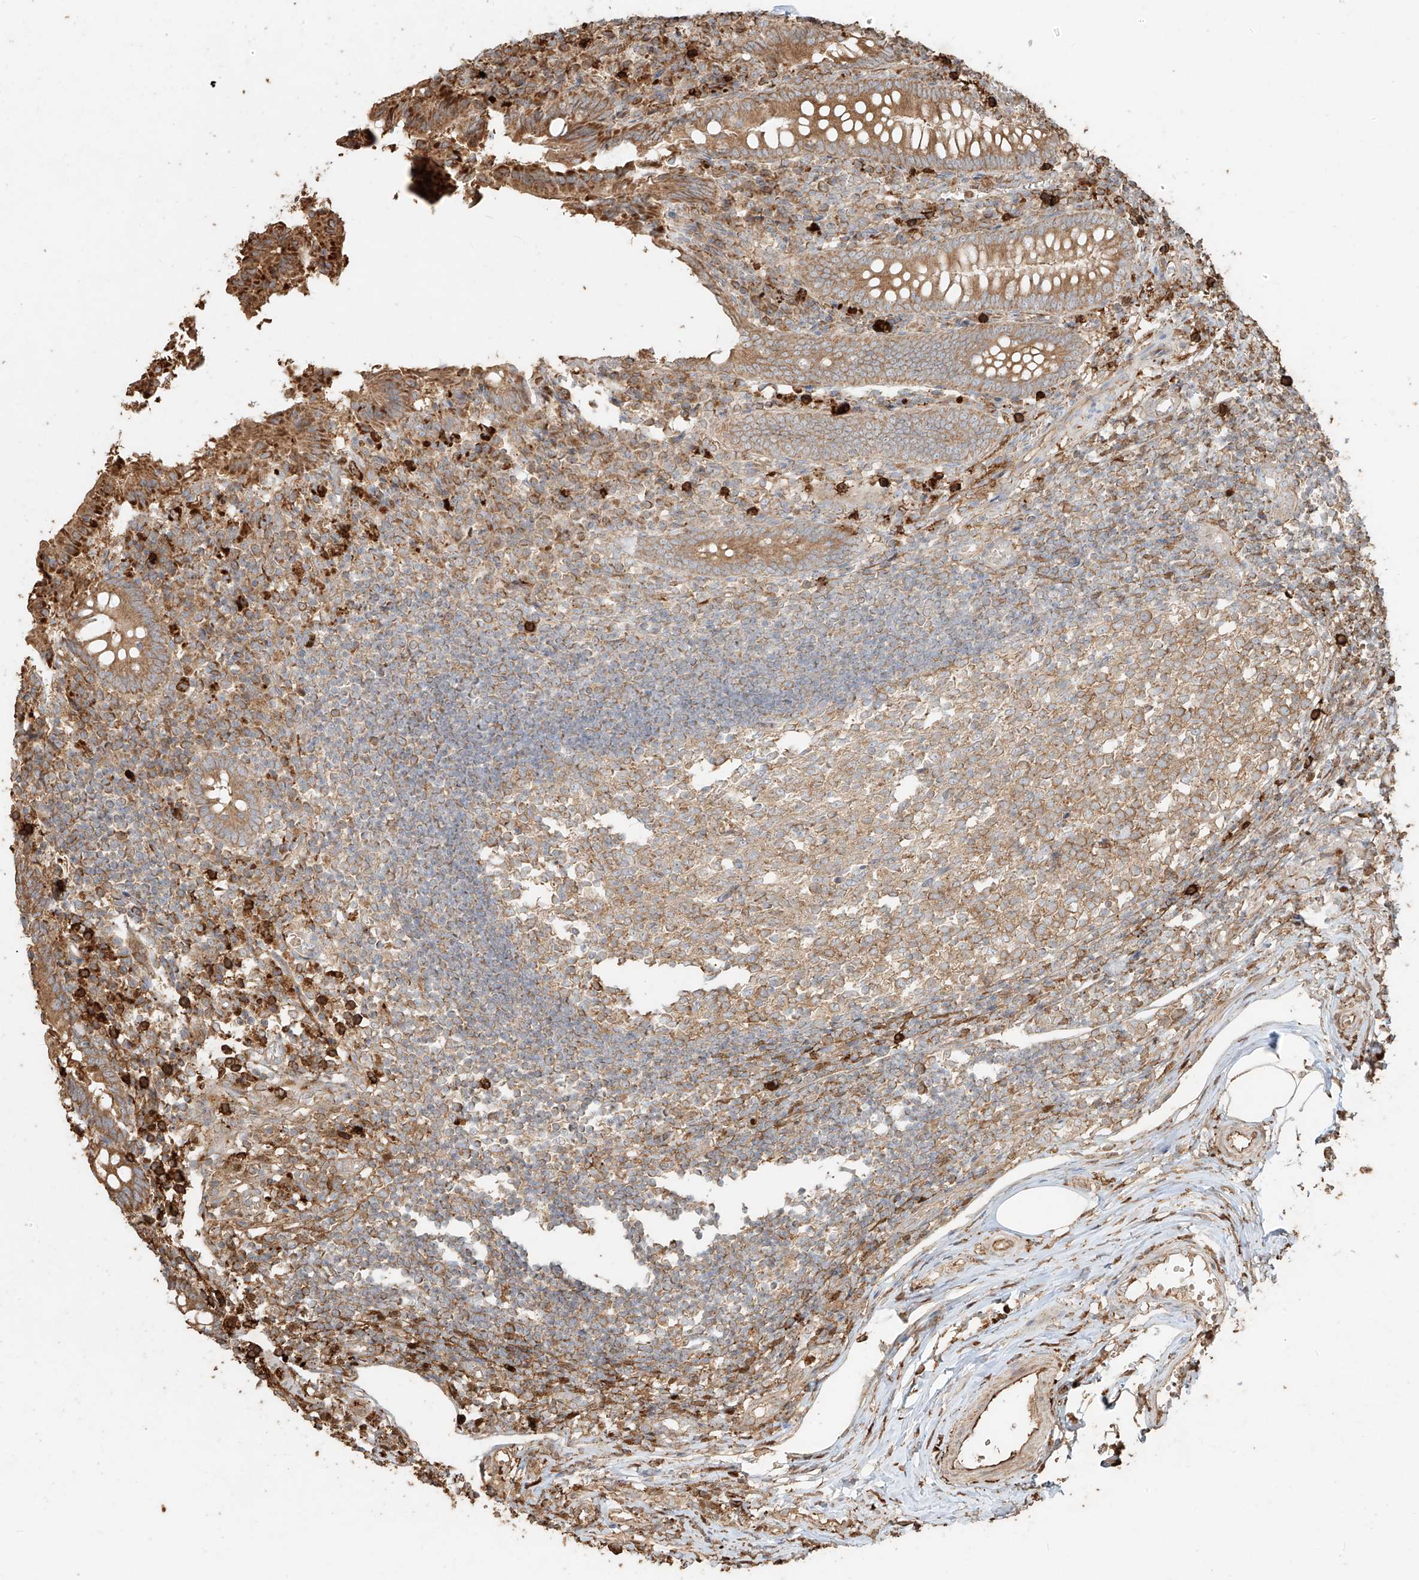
{"staining": {"intensity": "moderate", "quantity": ">75%", "location": "cytoplasmic/membranous"}, "tissue": "appendix", "cell_type": "Glandular cells", "image_type": "normal", "snomed": [{"axis": "morphology", "description": "Normal tissue, NOS"}, {"axis": "topography", "description": "Appendix"}], "caption": "About >75% of glandular cells in unremarkable human appendix demonstrate moderate cytoplasmic/membranous protein positivity as visualized by brown immunohistochemical staining.", "gene": "EFNB1", "patient": {"sex": "female", "age": 17}}